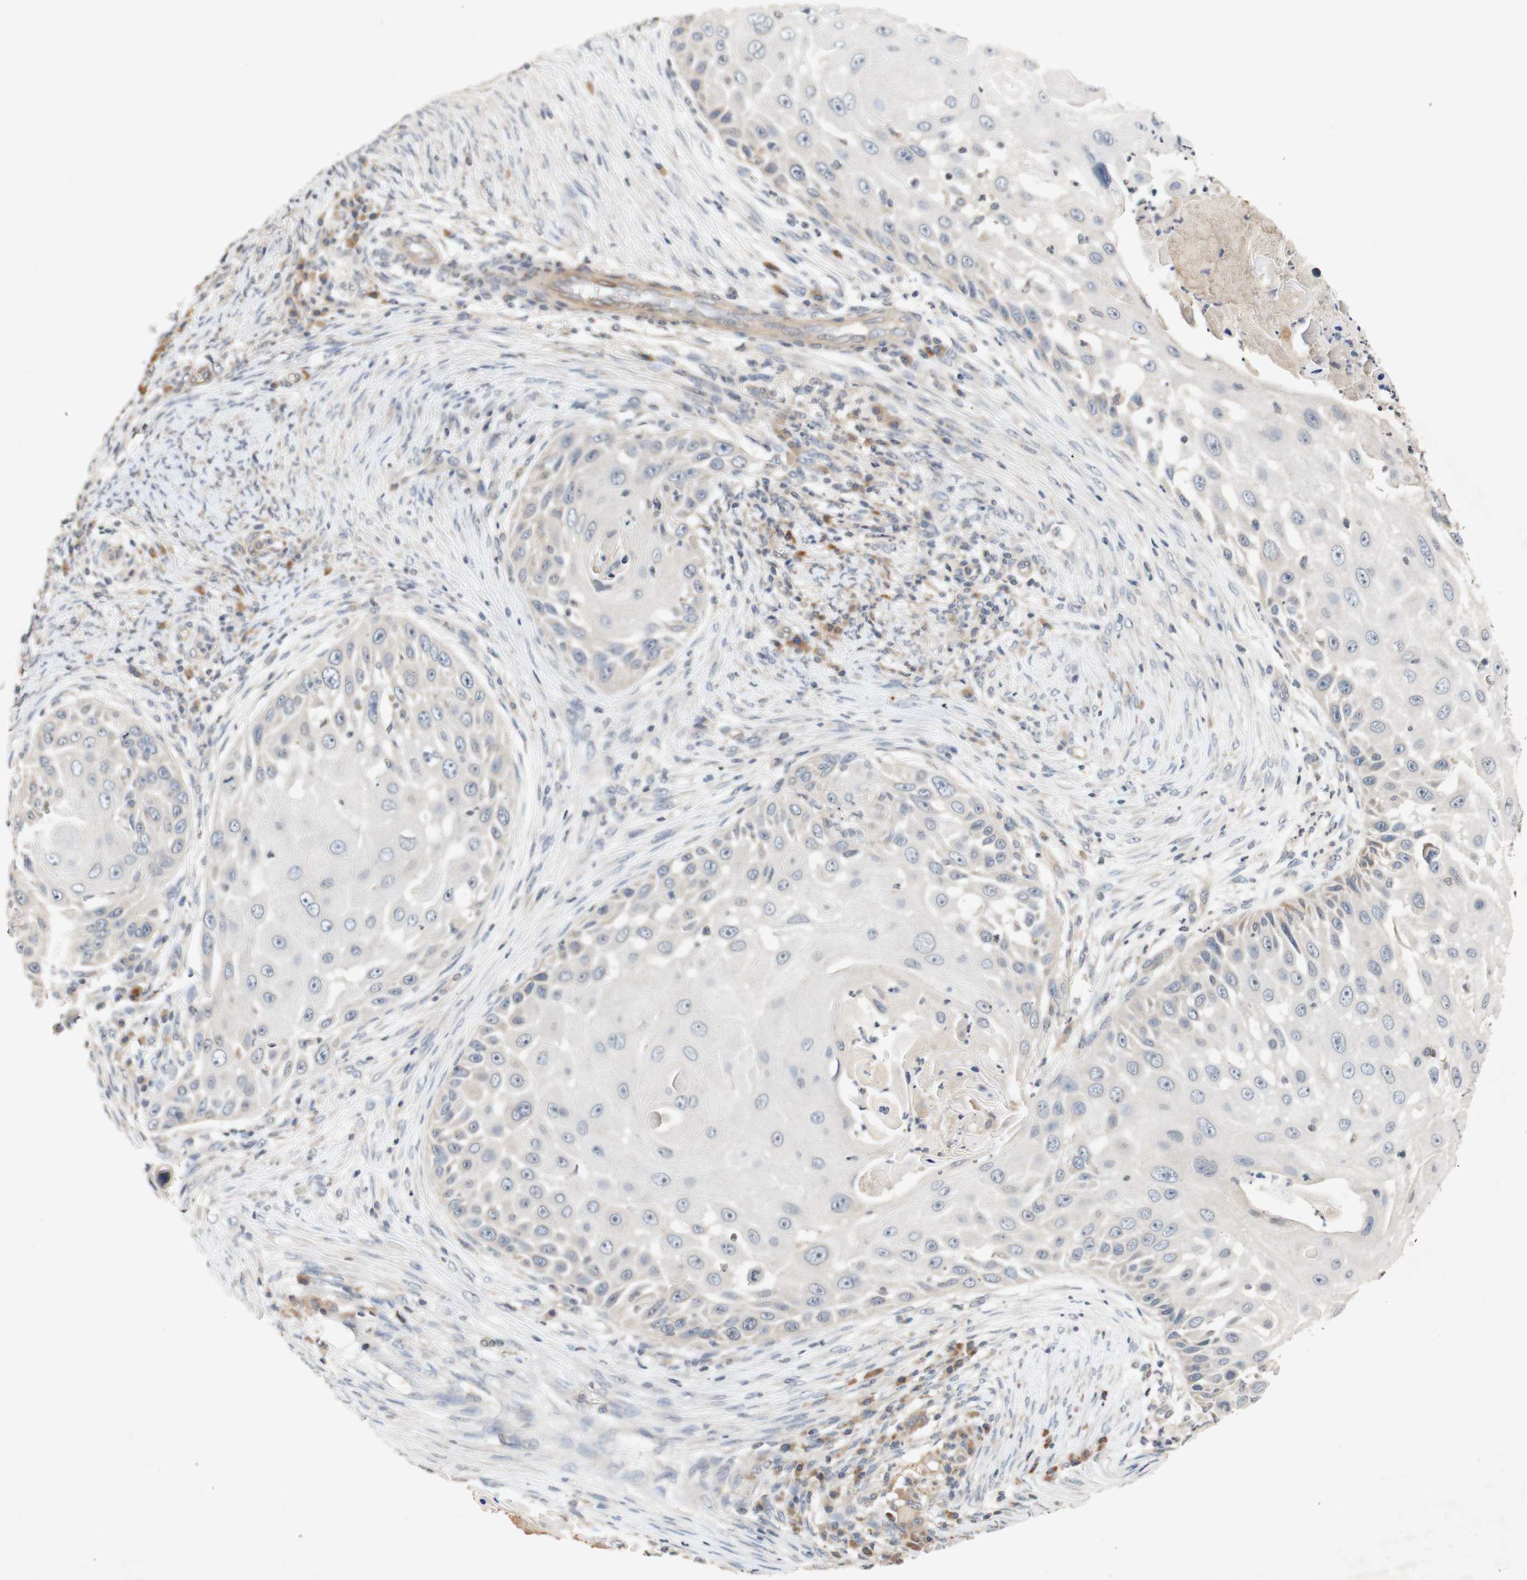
{"staining": {"intensity": "weak", "quantity": "25%-75%", "location": "cytoplasmic/membranous"}, "tissue": "skin cancer", "cell_type": "Tumor cells", "image_type": "cancer", "snomed": [{"axis": "morphology", "description": "Squamous cell carcinoma, NOS"}, {"axis": "topography", "description": "Skin"}], "caption": "Protein expression by immunohistochemistry displays weak cytoplasmic/membranous positivity in about 25%-75% of tumor cells in skin cancer (squamous cell carcinoma). (brown staining indicates protein expression, while blue staining denotes nuclei).", "gene": "PIN1", "patient": {"sex": "female", "age": 44}}